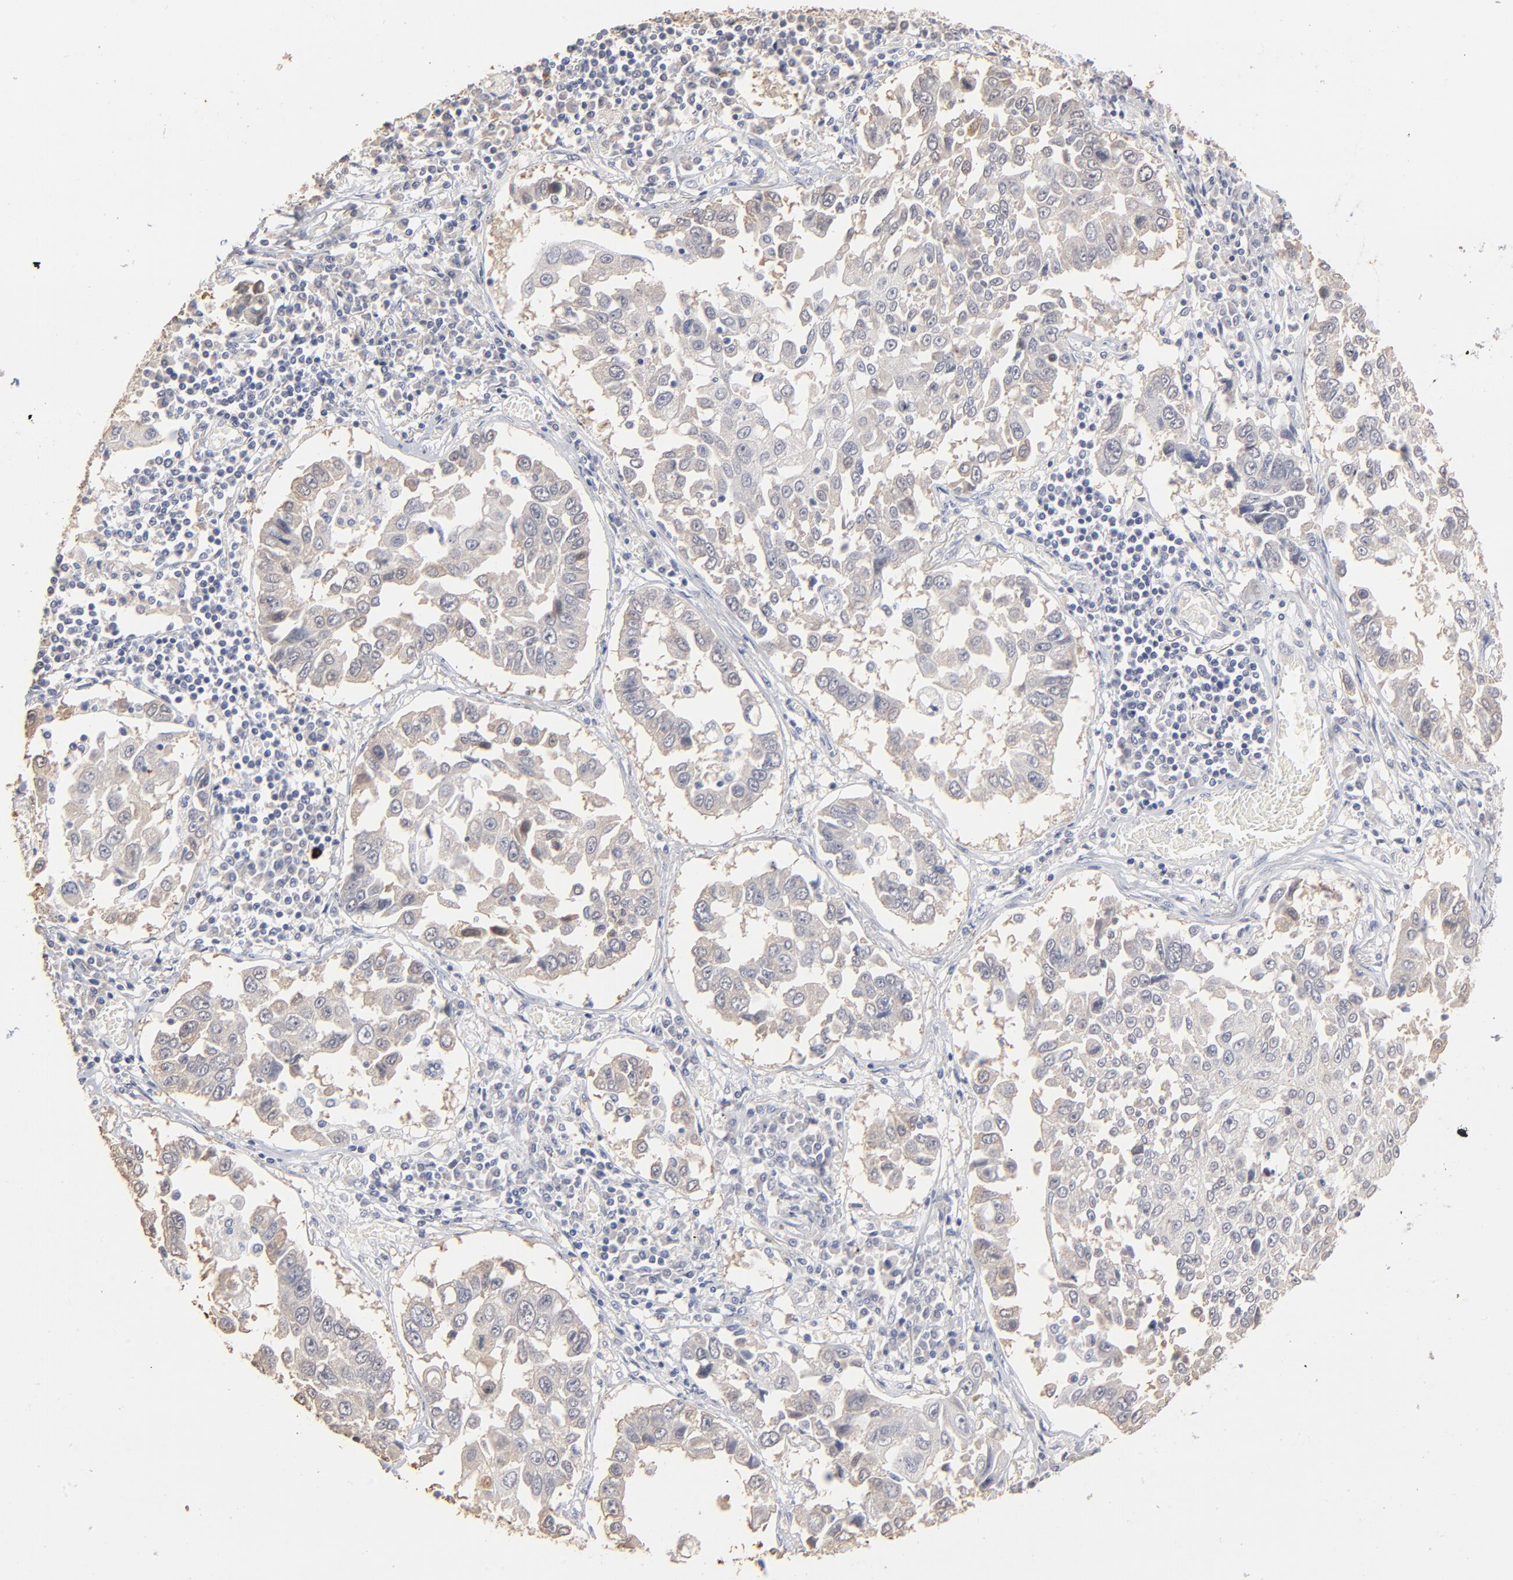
{"staining": {"intensity": "weak", "quantity": ">75%", "location": "cytoplasmic/membranous"}, "tissue": "lung cancer", "cell_type": "Tumor cells", "image_type": "cancer", "snomed": [{"axis": "morphology", "description": "Squamous cell carcinoma, NOS"}, {"axis": "topography", "description": "Lung"}], "caption": "The micrograph demonstrates a brown stain indicating the presence of a protein in the cytoplasmic/membranous of tumor cells in lung cancer. (DAB (3,3'-diaminobenzidine) IHC with brightfield microscopy, high magnification).", "gene": "DNAL4", "patient": {"sex": "male", "age": 71}}